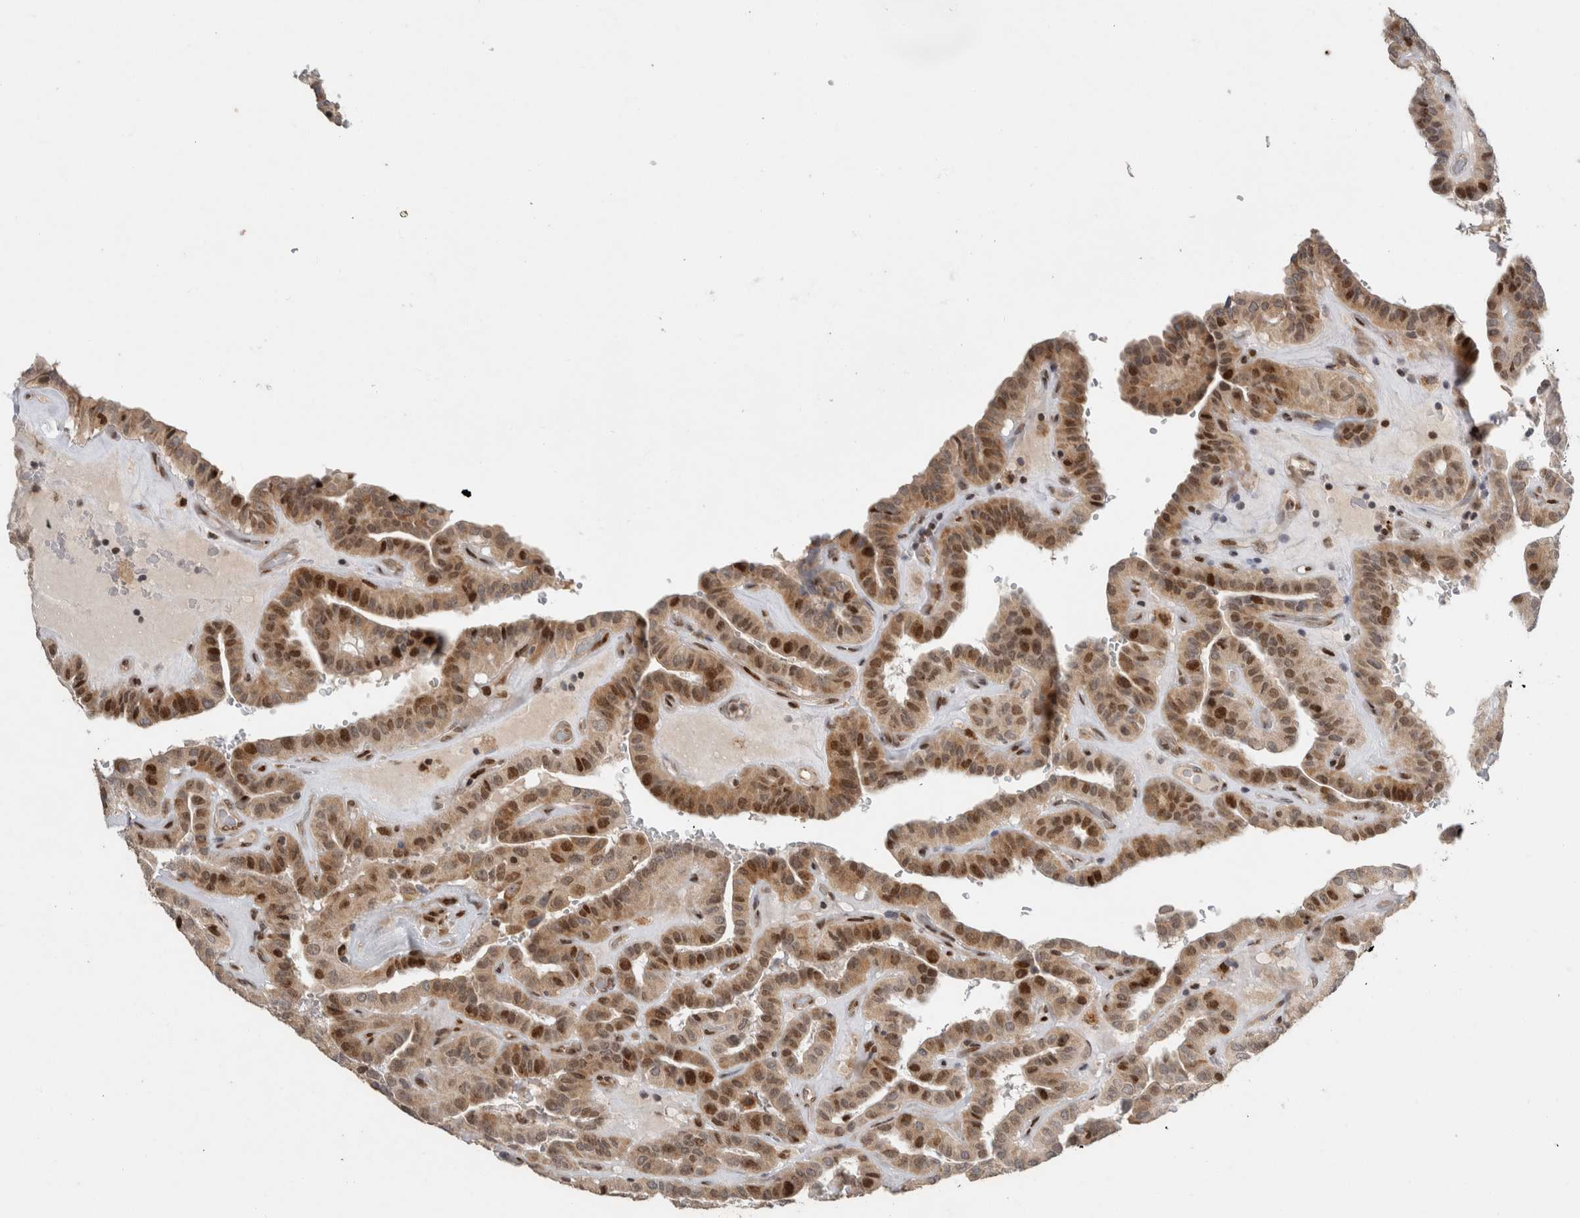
{"staining": {"intensity": "moderate", "quantity": ">75%", "location": "cytoplasmic/membranous,nuclear"}, "tissue": "thyroid cancer", "cell_type": "Tumor cells", "image_type": "cancer", "snomed": [{"axis": "morphology", "description": "Papillary adenocarcinoma, NOS"}, {"axis": "topography", "description": "Thyroid gland"}], "caption": "A high-resolution histopathology image shows immunohistochemistry (IHC) staining of thyroid cancer (papillary adenocarcinoma), which exhibits moderate cytoplasmic/membranous and nuclear staining in about >75% of tumor cells. Nuclei are stained in blue.", "gene": "C8orf58", "patient": {"sex": "male", "age": 77}}